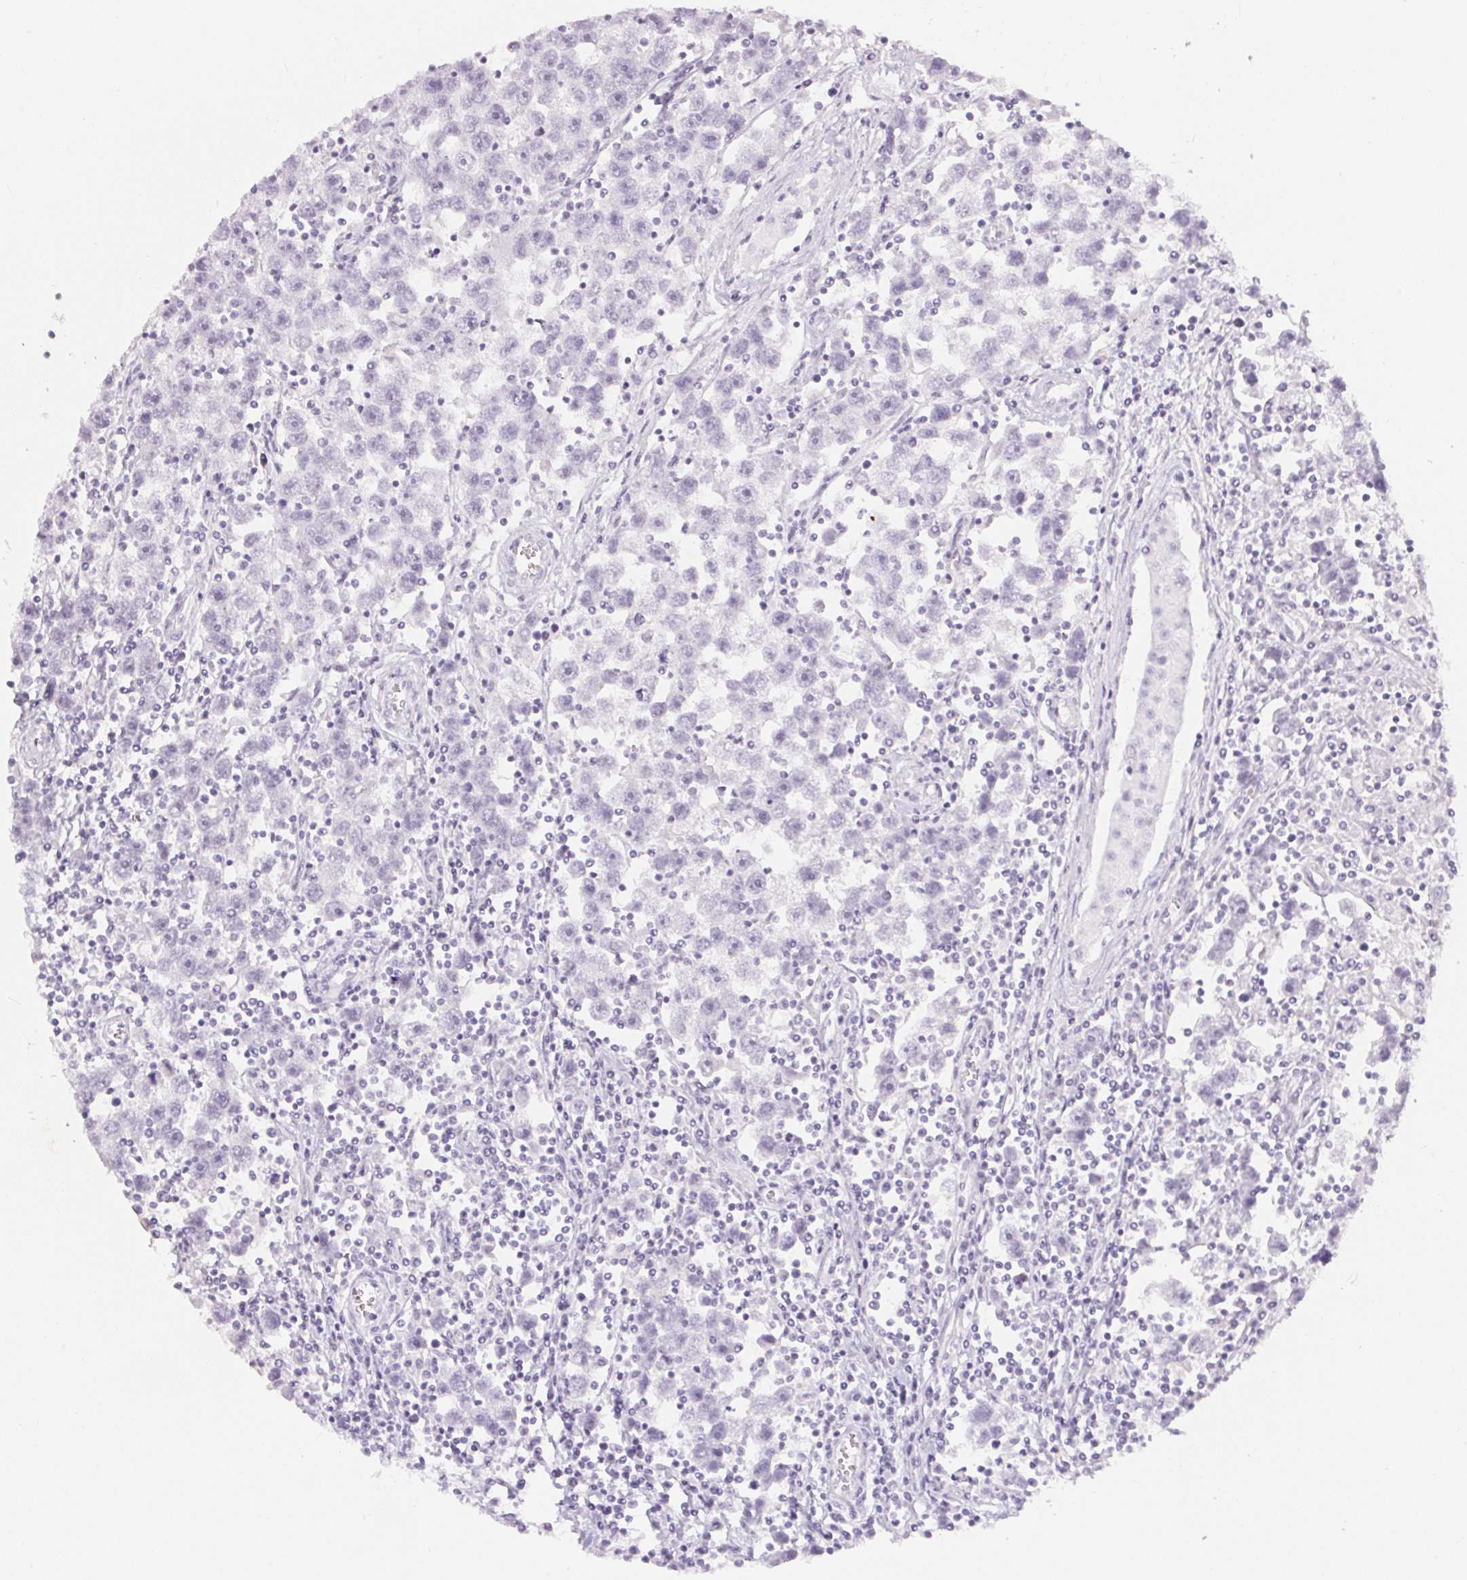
{"staining": {"intensity": "negative", "quantity": "none", "location": "none"}, "tissue": "testis cancer", "cell_type": "Tumor cells", "image_type": "cancer", "snomed": [{"axis": "morphology", "description": "Seminoma, NOS"}, {"axis": "topography", "description": "Testis"}], "caption": "Immunohistochemistry photomicrograph of human testis seminoma stained for a protein (brown), which shows no staining in tumor cells.", "gene": "CADPS", "patient": {"sex": "male", "age": 30}}